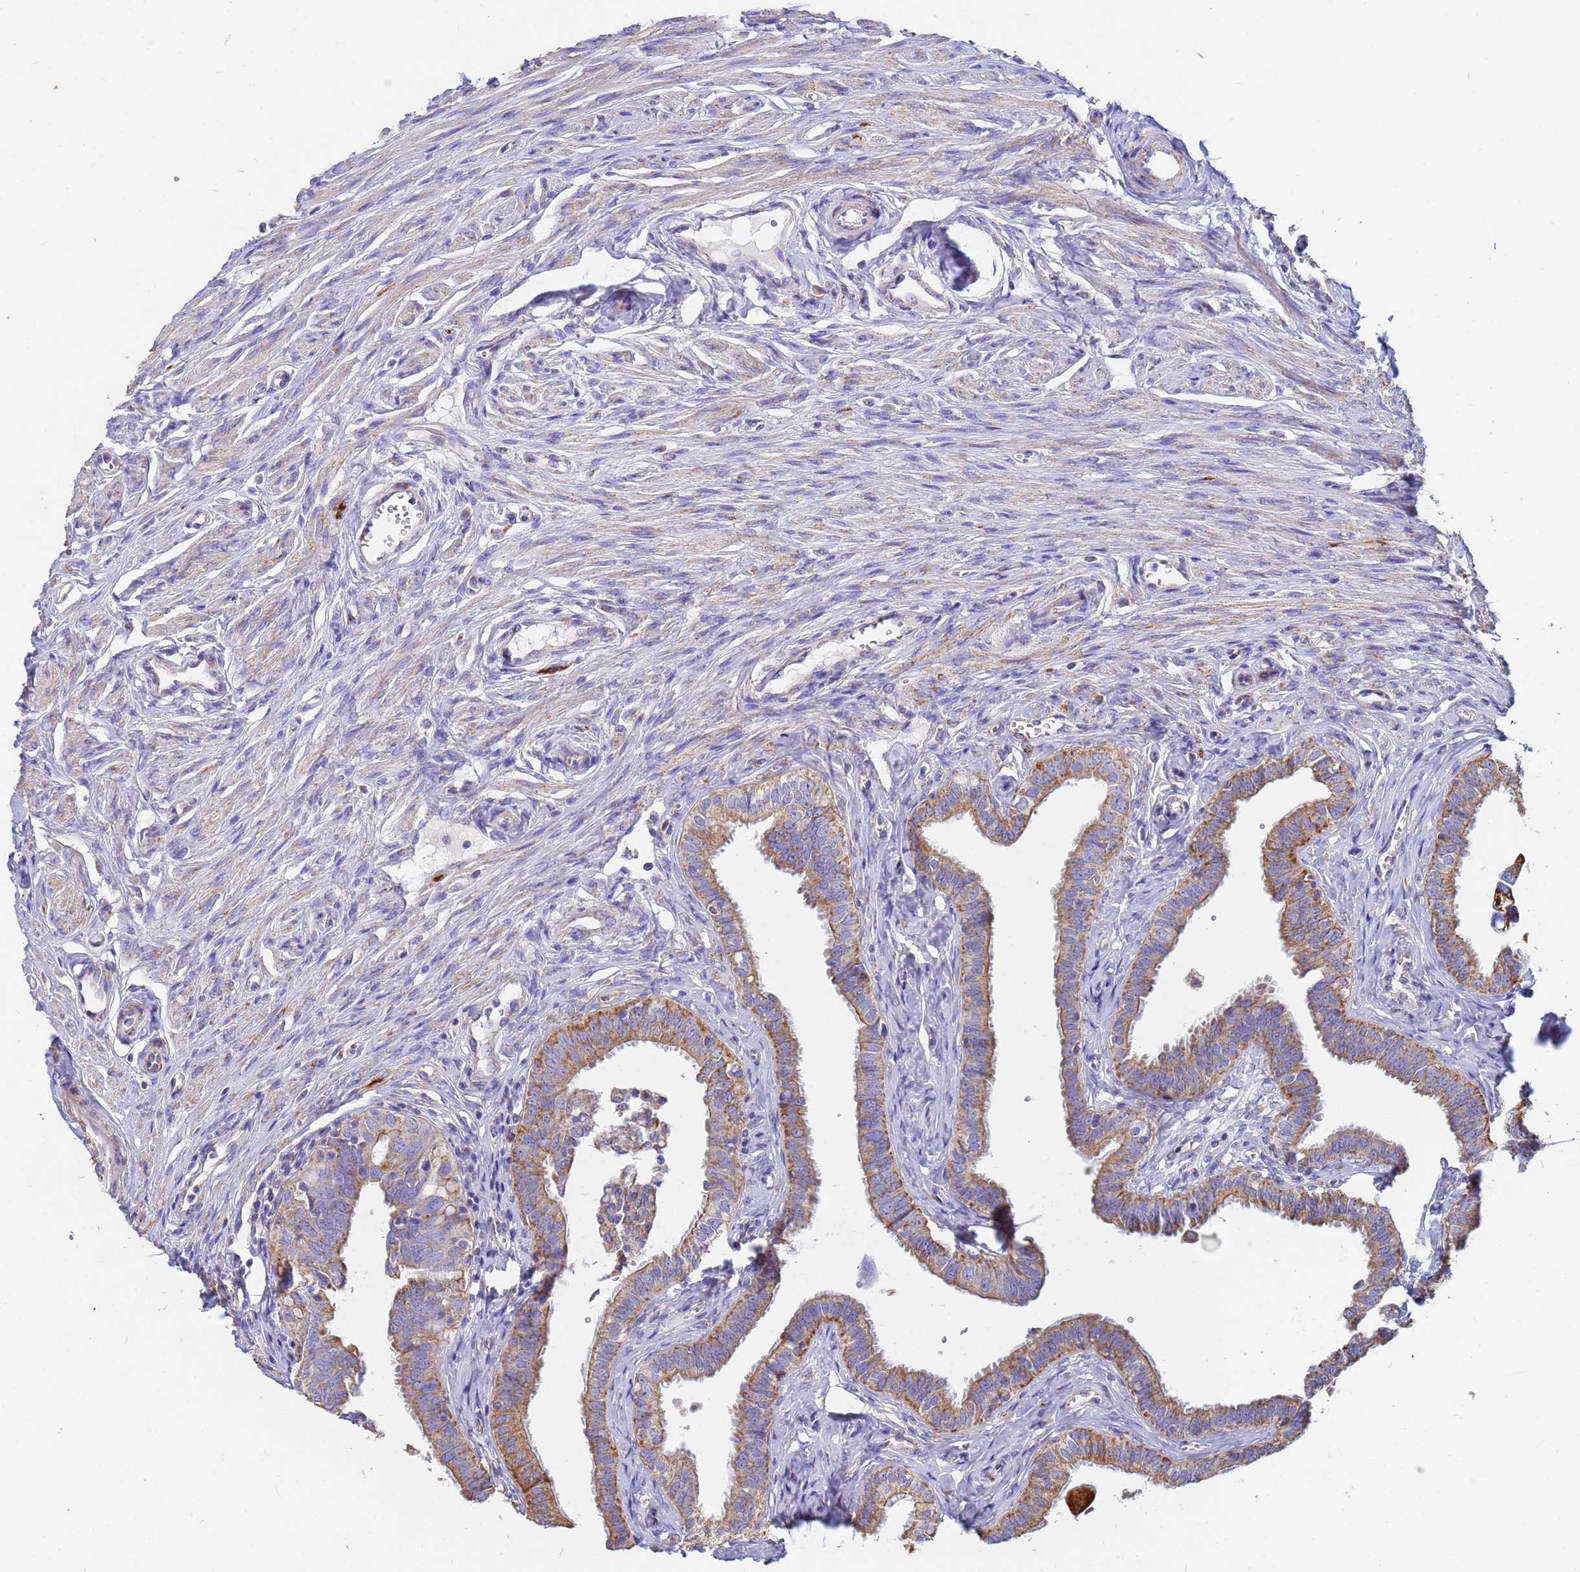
{"staining": {"intensity": "moderate", "quantity": ">75%", "location": "cytoplasmic/membranous"}, "tissue": "fallopian tube", "cell_type": "Glandular cells", "image_type": "normal", "snomed": [{"axis": "morphology", "description": "Normal tissue, NOS"}, {"axis": "morphology", "description": "Carcinoma, NOS"}, {"axis": "topography", "description": "Fallopian tube"}, {"axis": "topography", "description": "Ovary"}], "caption": "Glandular cells show moderate cytoplasmic/membranous expression in about >75% of cells in benign fallopian tube. Nuclei are stained in blue.", "gene": "UQCRHL", "patient": {"sex": "female", "age": 59}}